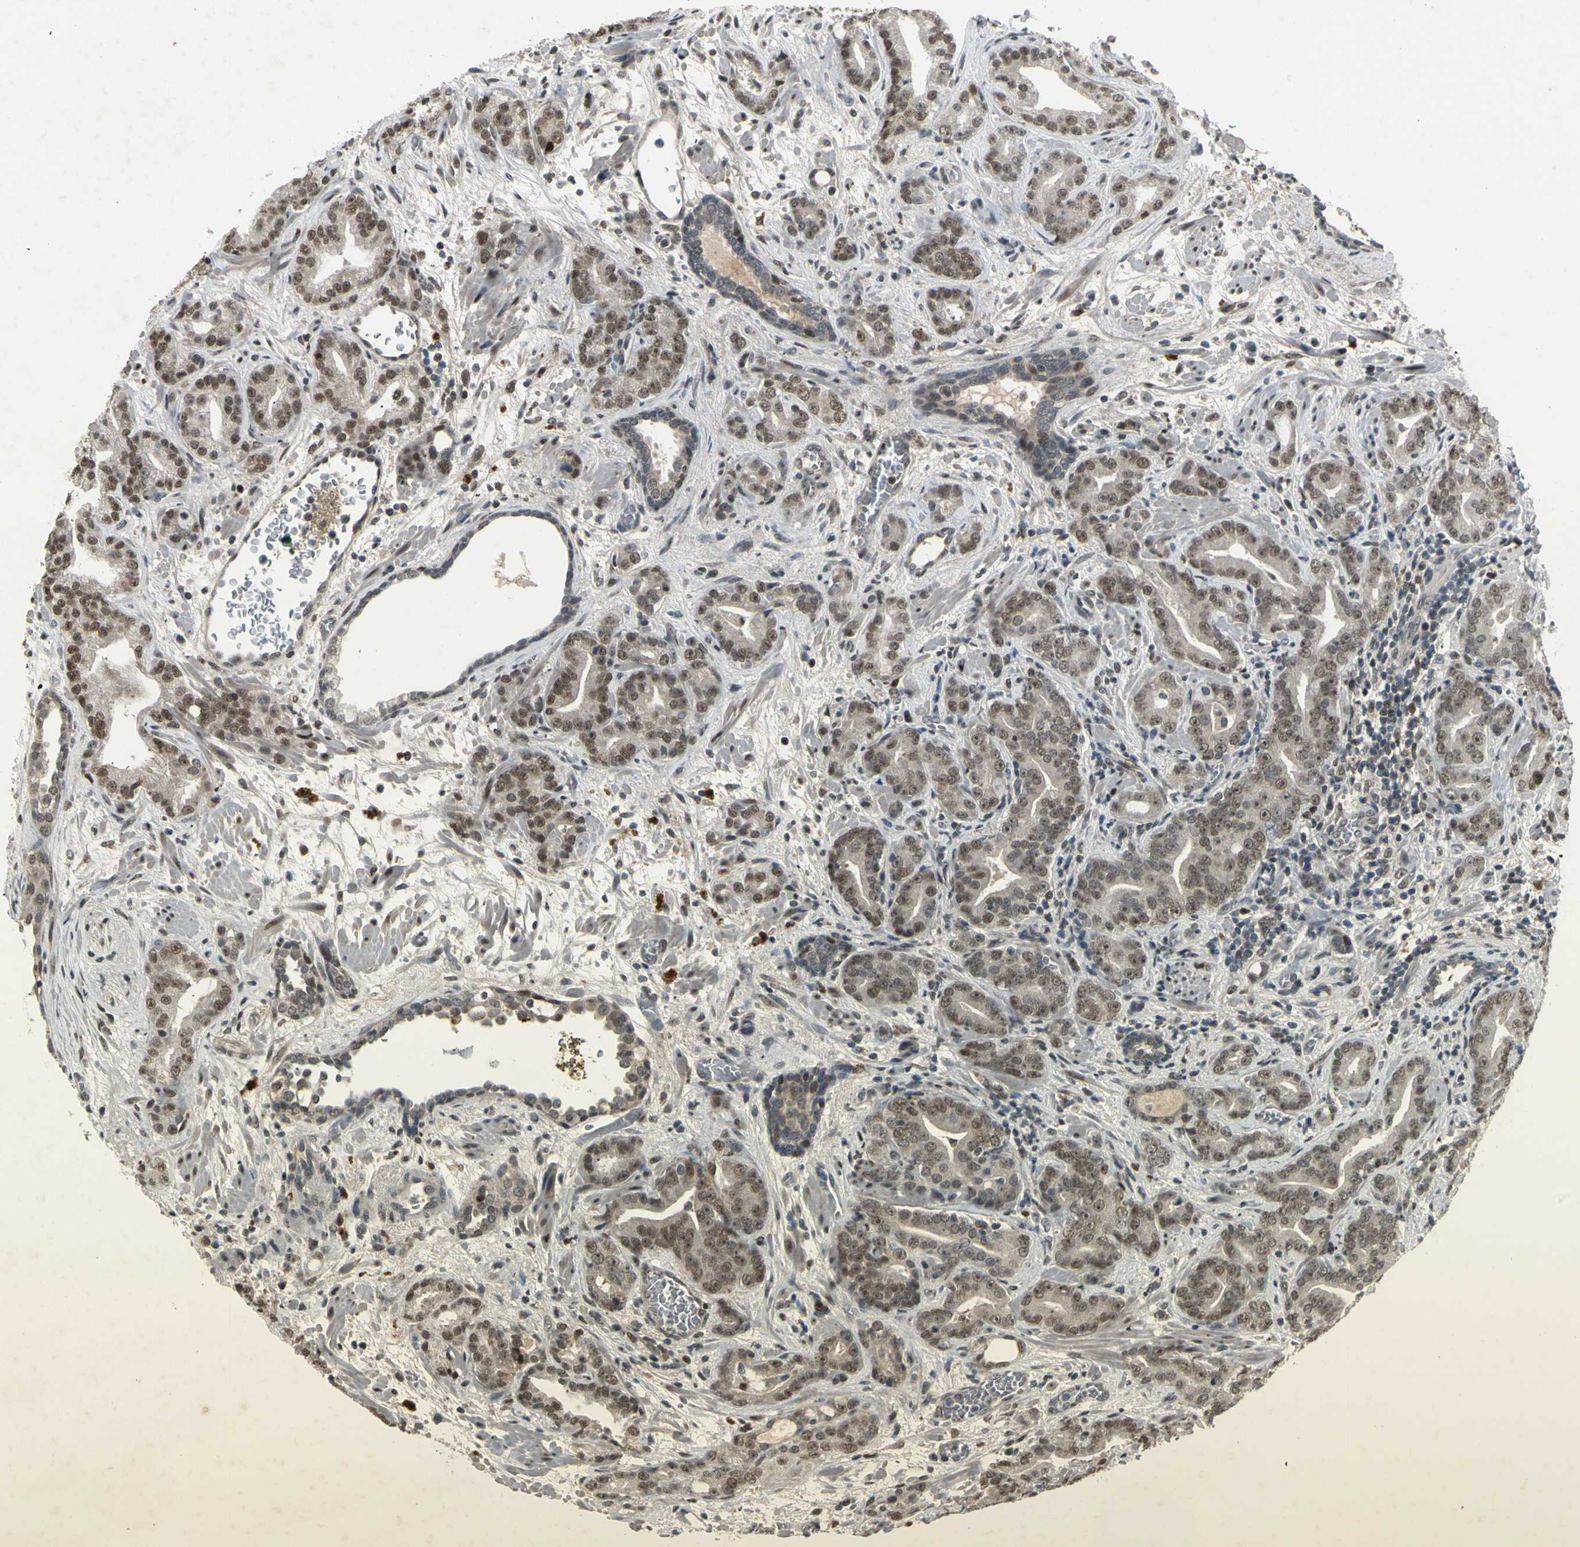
{"staining": {"intensity": "moderate", "quantity": ">75%", "location": "nuclear"}, "tissue": "prostate cancer", "cell_type": "Tumor cells", "image_type": "cancer", "snomed": [{"axis": "morphology", "description": "Adenocarcinoma, Low grade"}, {"axis": "topography", "description": "Prostate"}], "caption": "DAB (3,3'-diaminobenzidine) immunohistochemical staining of human prostate cancer (low-grade adenocarcinoma) reveals moderate nuclear protein positivity in about >75% of tumor cells. Using DAB (brown) and hematoxylin (blue) stains, captured at high magnification using brightfield microscopy.", "gene": "GTF3A", "patient": {"sex": "male", "age": 63}}